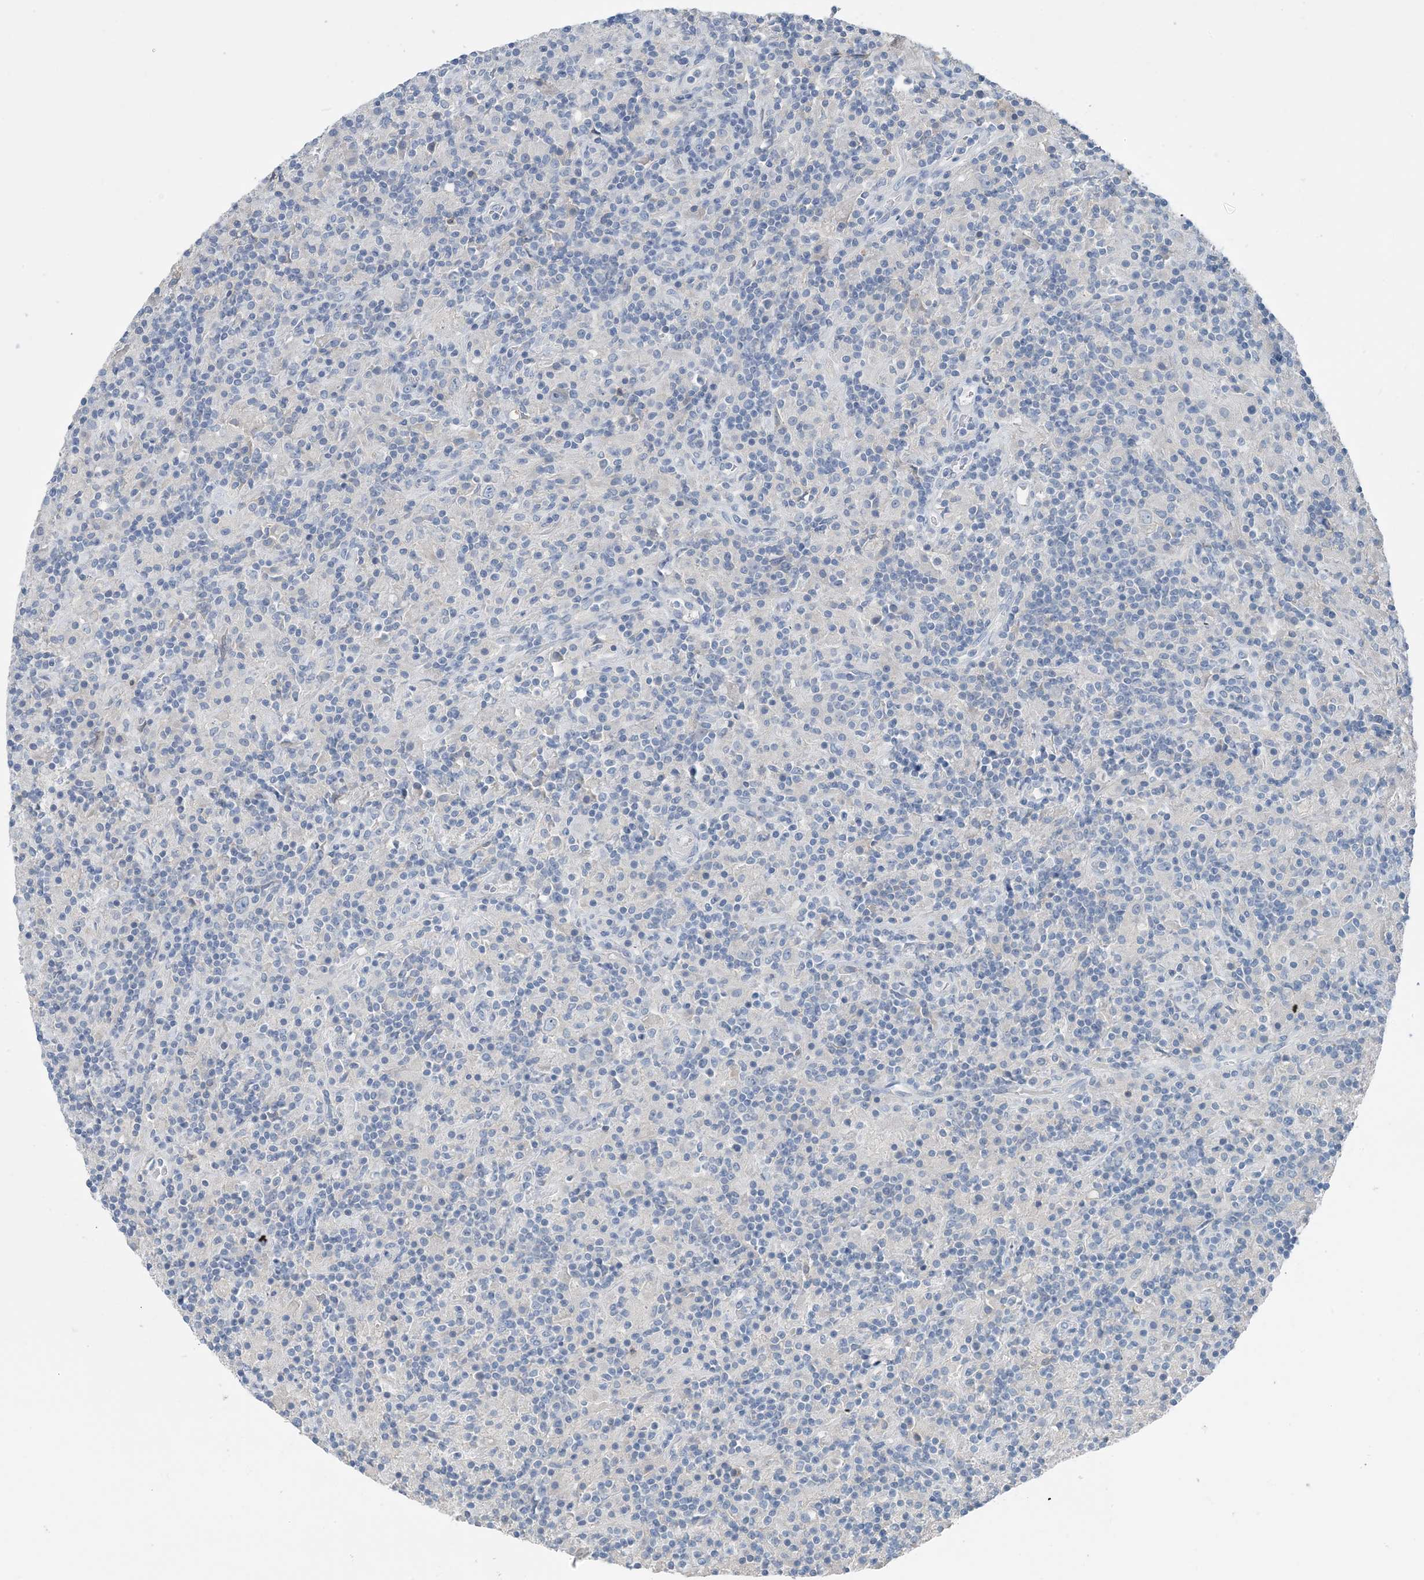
{"staining": {"intensity": "negative", "quantity": "none", "location": "none"}, "tissue": "lymphoma", "cell_type": "Tumor cells", "image_type": "cancer", "snomed": [{"axis": "morphology", "description": "Hodgkin's disease, NOS"}, {"axis": "topography", "description": "Lymph node"}], "caption": "The IHC image has no significant positivity in tumor cells of Hodgkin's disease tissue.", "gene": "CTRL", "patient": {"sex": "male", "age": 70}}